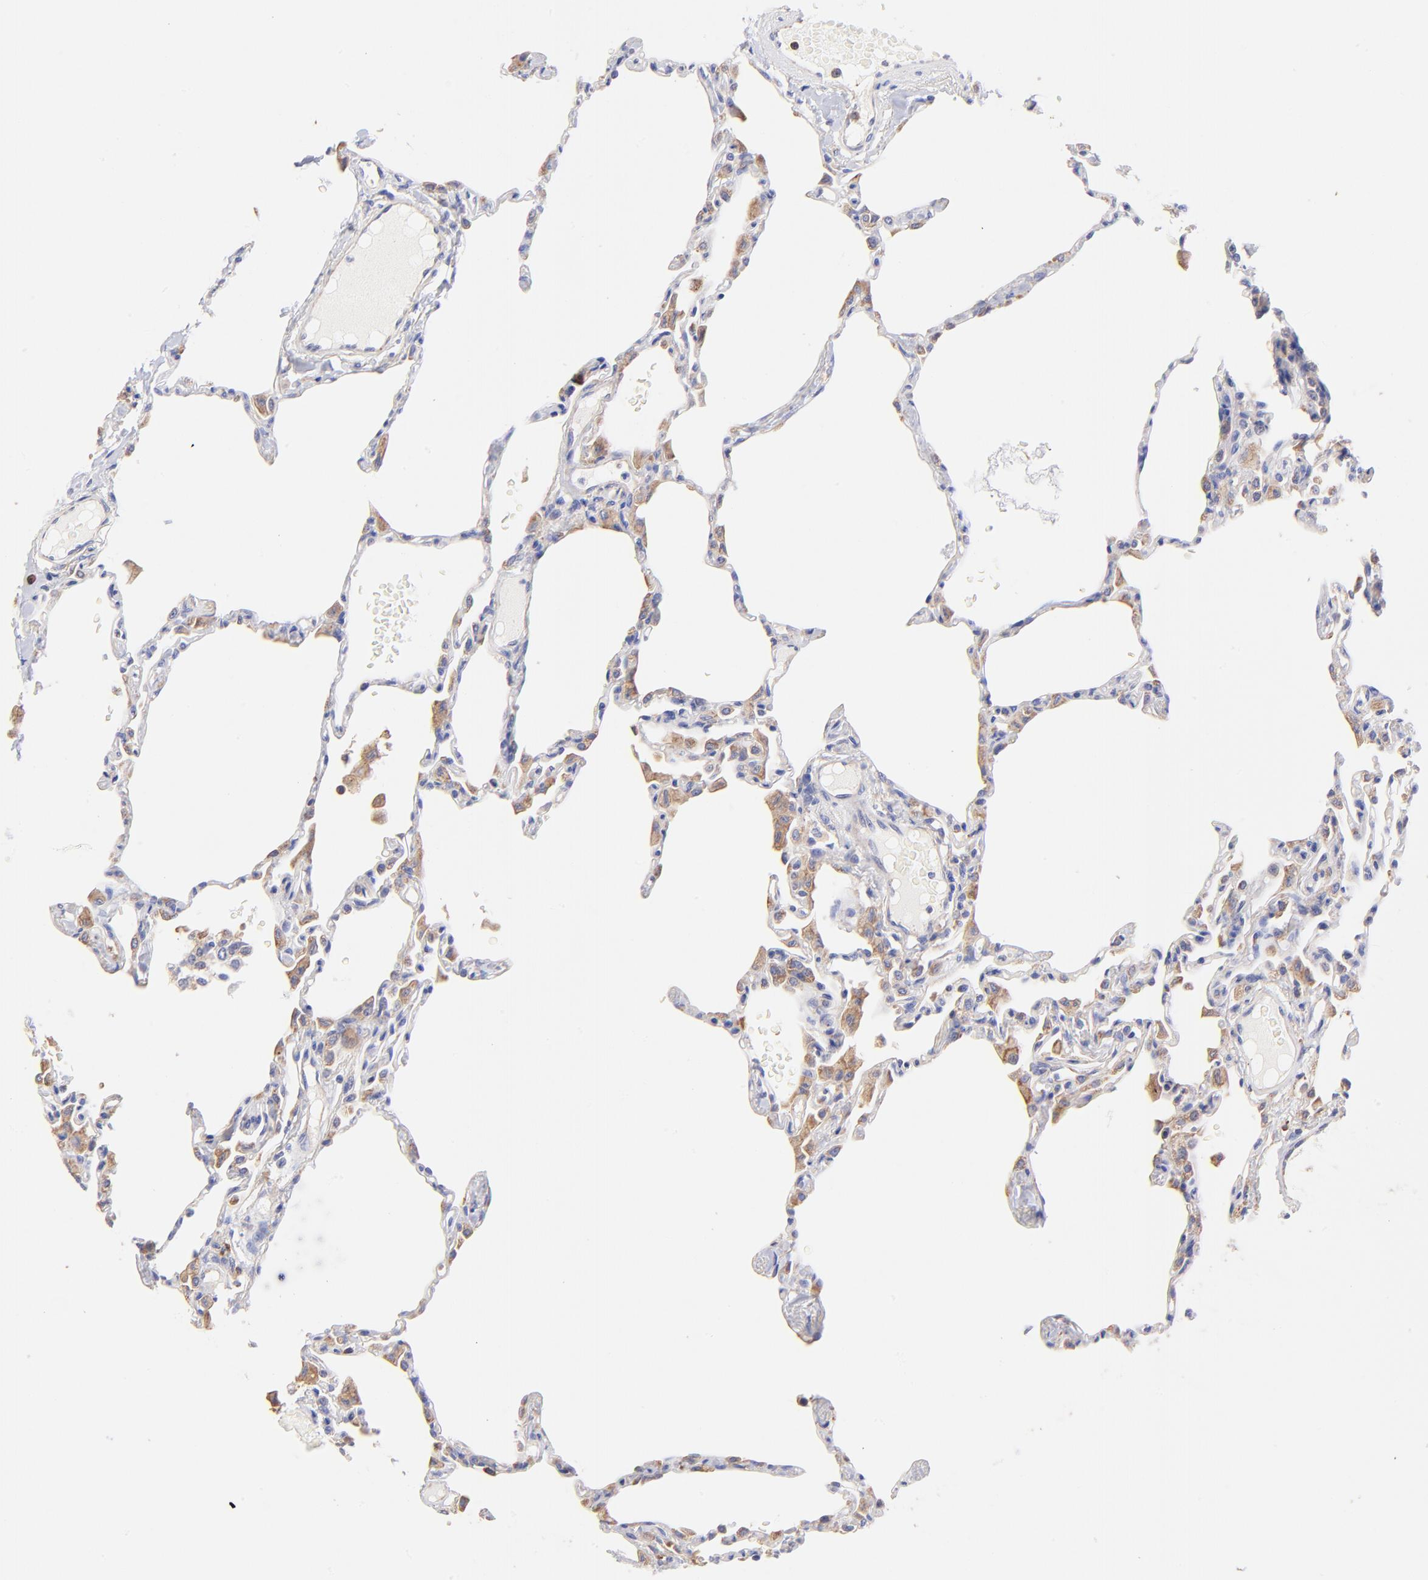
{"staining": {"intensity": "weak", "quantity": "<25%", "location": "cytoplasmic/membranous"}, "tissue": "lung", "cell_type": "Alveolar cells", "image_type": "normal", "snomed": [{"axis": "morphology", "description": "Normal tissue, NOS"}, {"axis": "topography", "description": "Lung"}], "caption": "High magnification brightfield microscopy of unremarkable lung stained with DAB (brown) and counterstained with hematoxylin (blue): alveolar cells show no significant positivity. (DAB (3,3'-diaminobenzidine) immunohistochemistry (IHC), high magnification).", "gene": "RPL30", "patient": {"sex": "female", "age": 49}}